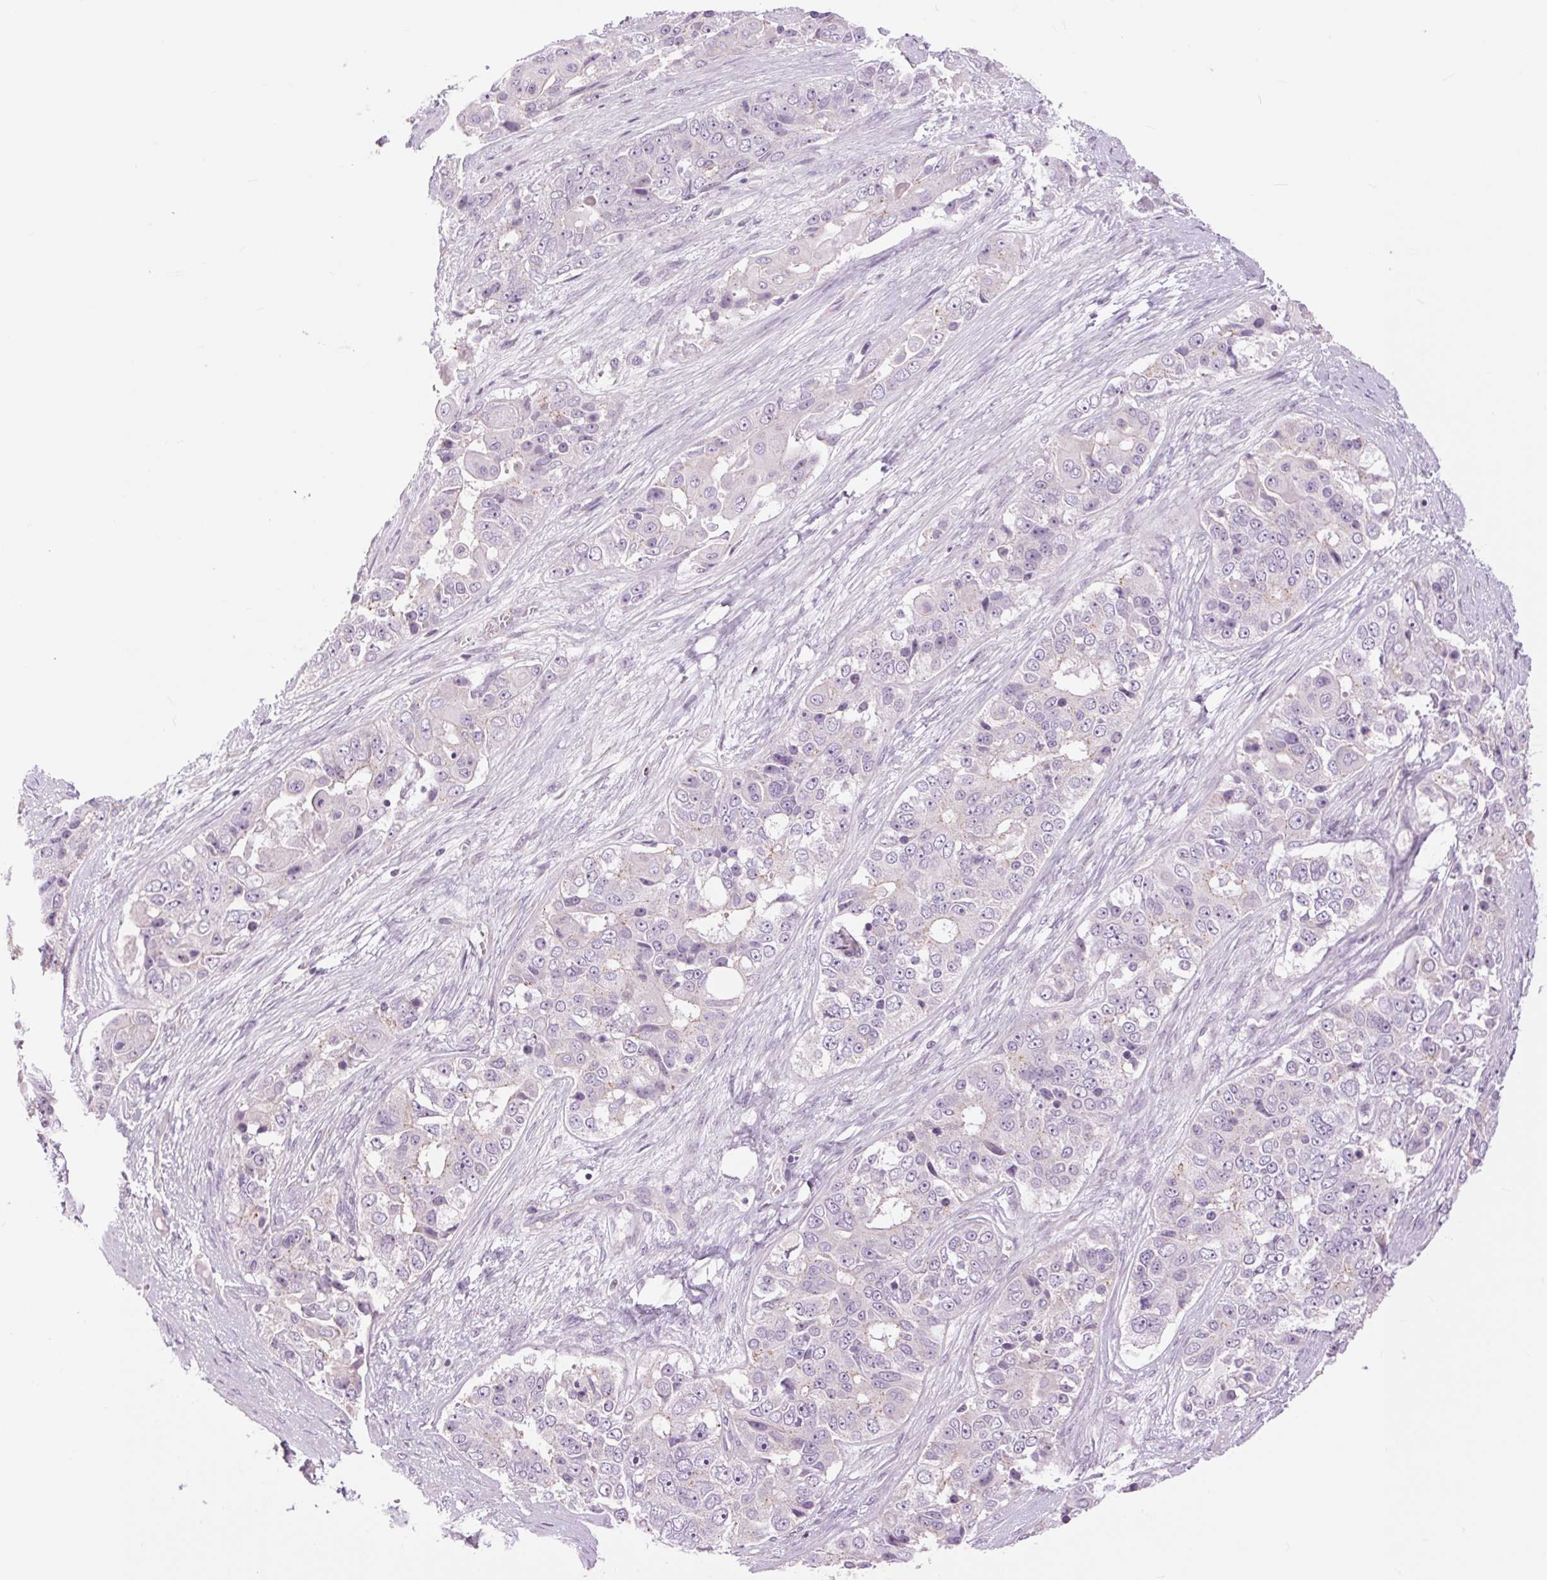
{"staining": {"intensity": "negative", "quantity": "none", "location": "none"}, "tissue": "ovarian cancer", "cell_type": "Tumor cells", "image_type": "cancer", "snomed": [{"axis": "morphology", "description": "Carcinoma, endometroid"}, {"axis": "topography", "description": "Ovary"}], "caption": "Tumor cells are negative for brown protein staining in endometroid carcinoma (ovarian).", "gene": "CTNNA3", "patient": {"sex": "female", "age": 51}}